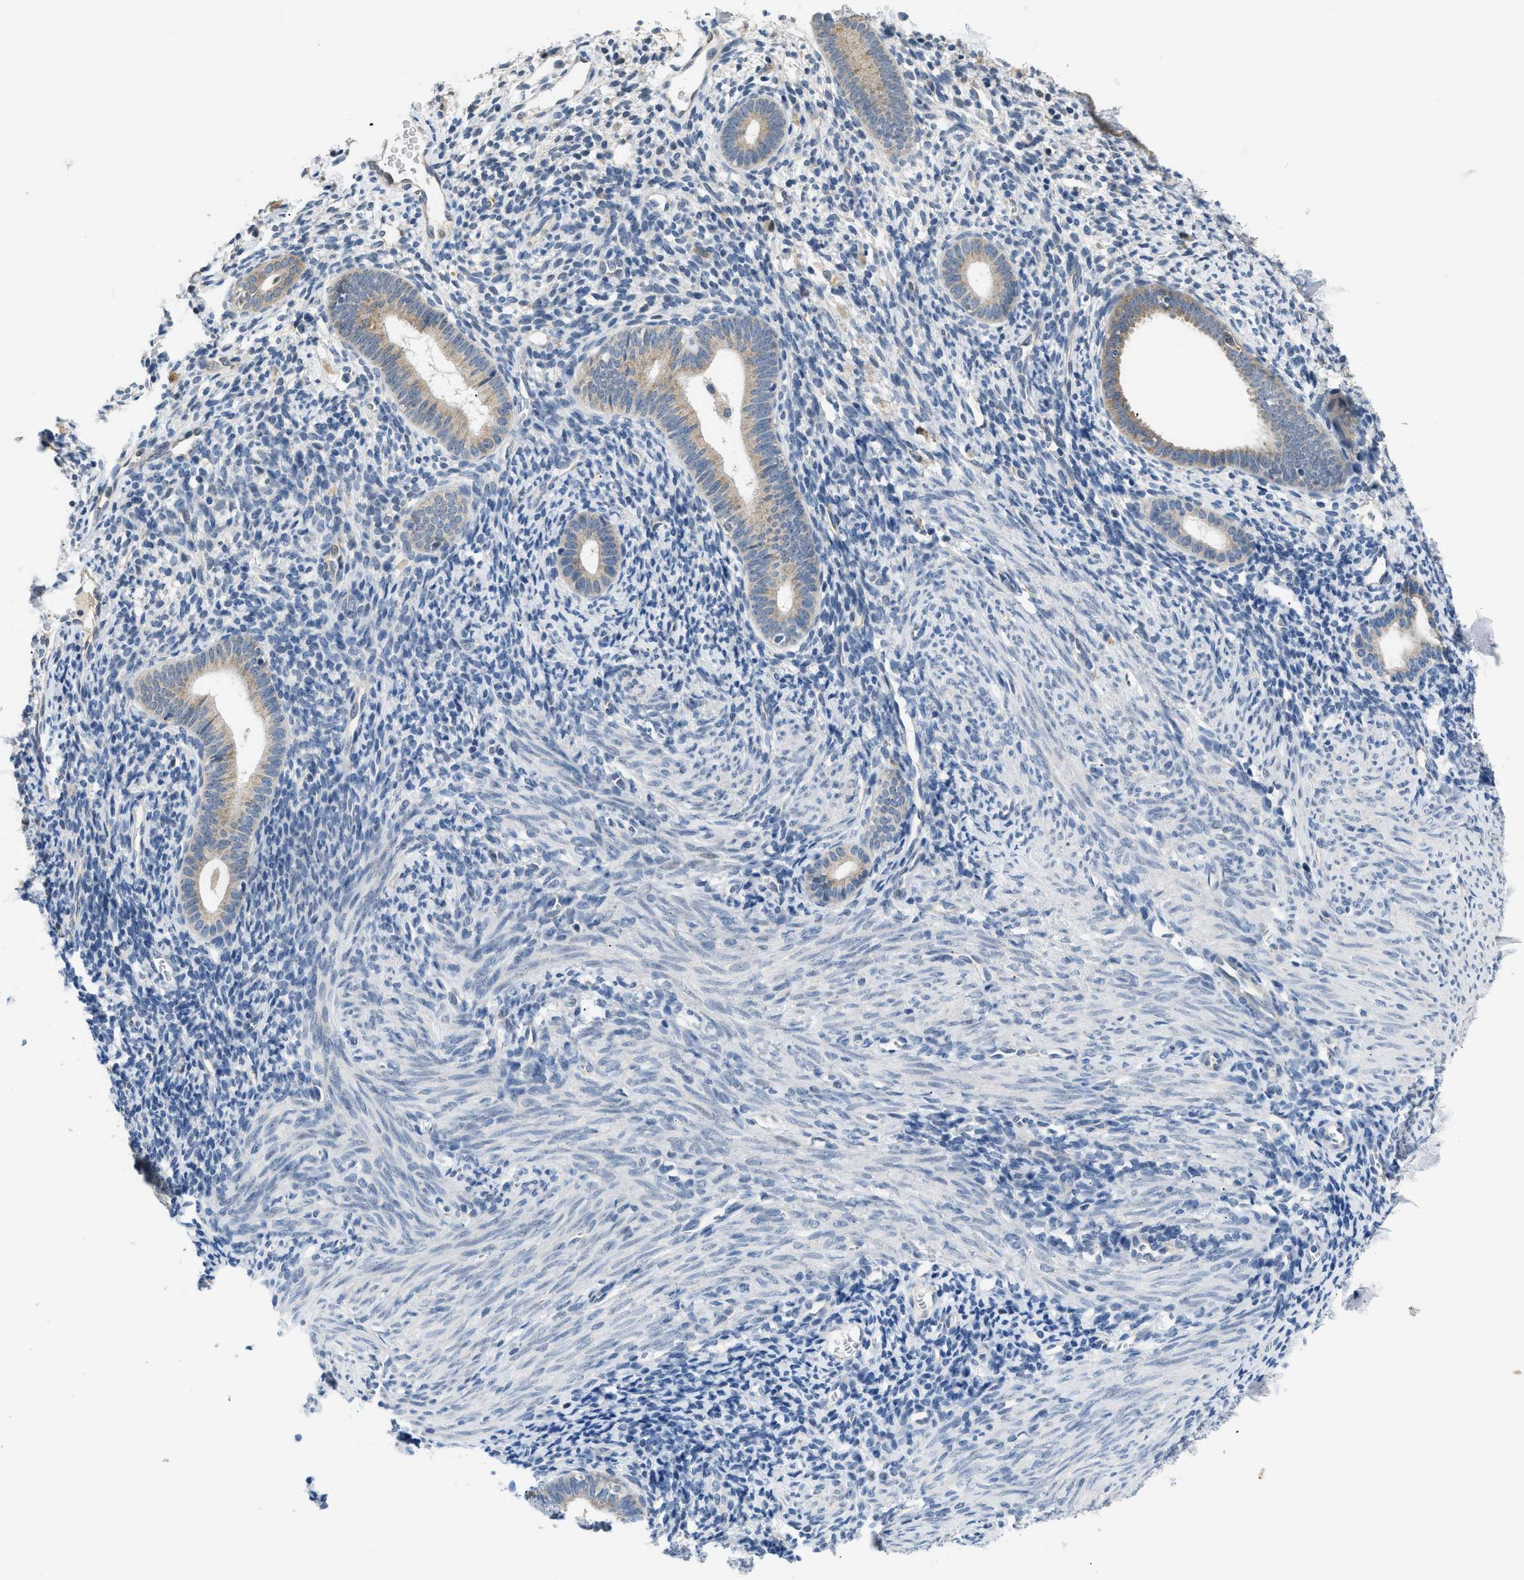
{"staining": {"intensity": "negative", "quantity": "none", "location": "none"}, "tissue": "endometrium", "cell_type": "Cells in endometrial stroma", "image_type": "normal", "snomed": [{"axis": "morphology", "description": "Normal tissue, NOS"}, {"axis": "morphology", "description": "Adenocarcinoma, NOS"}, {"axis": "topography", "description": "Endometrium"}], "caption": "This is an IHC histopathology image of unremarkable endometrium. There is no expression in cells in endometrial stroma.", "gene": "TOMM34", "patient": {"sex": "female", "age": 57}}